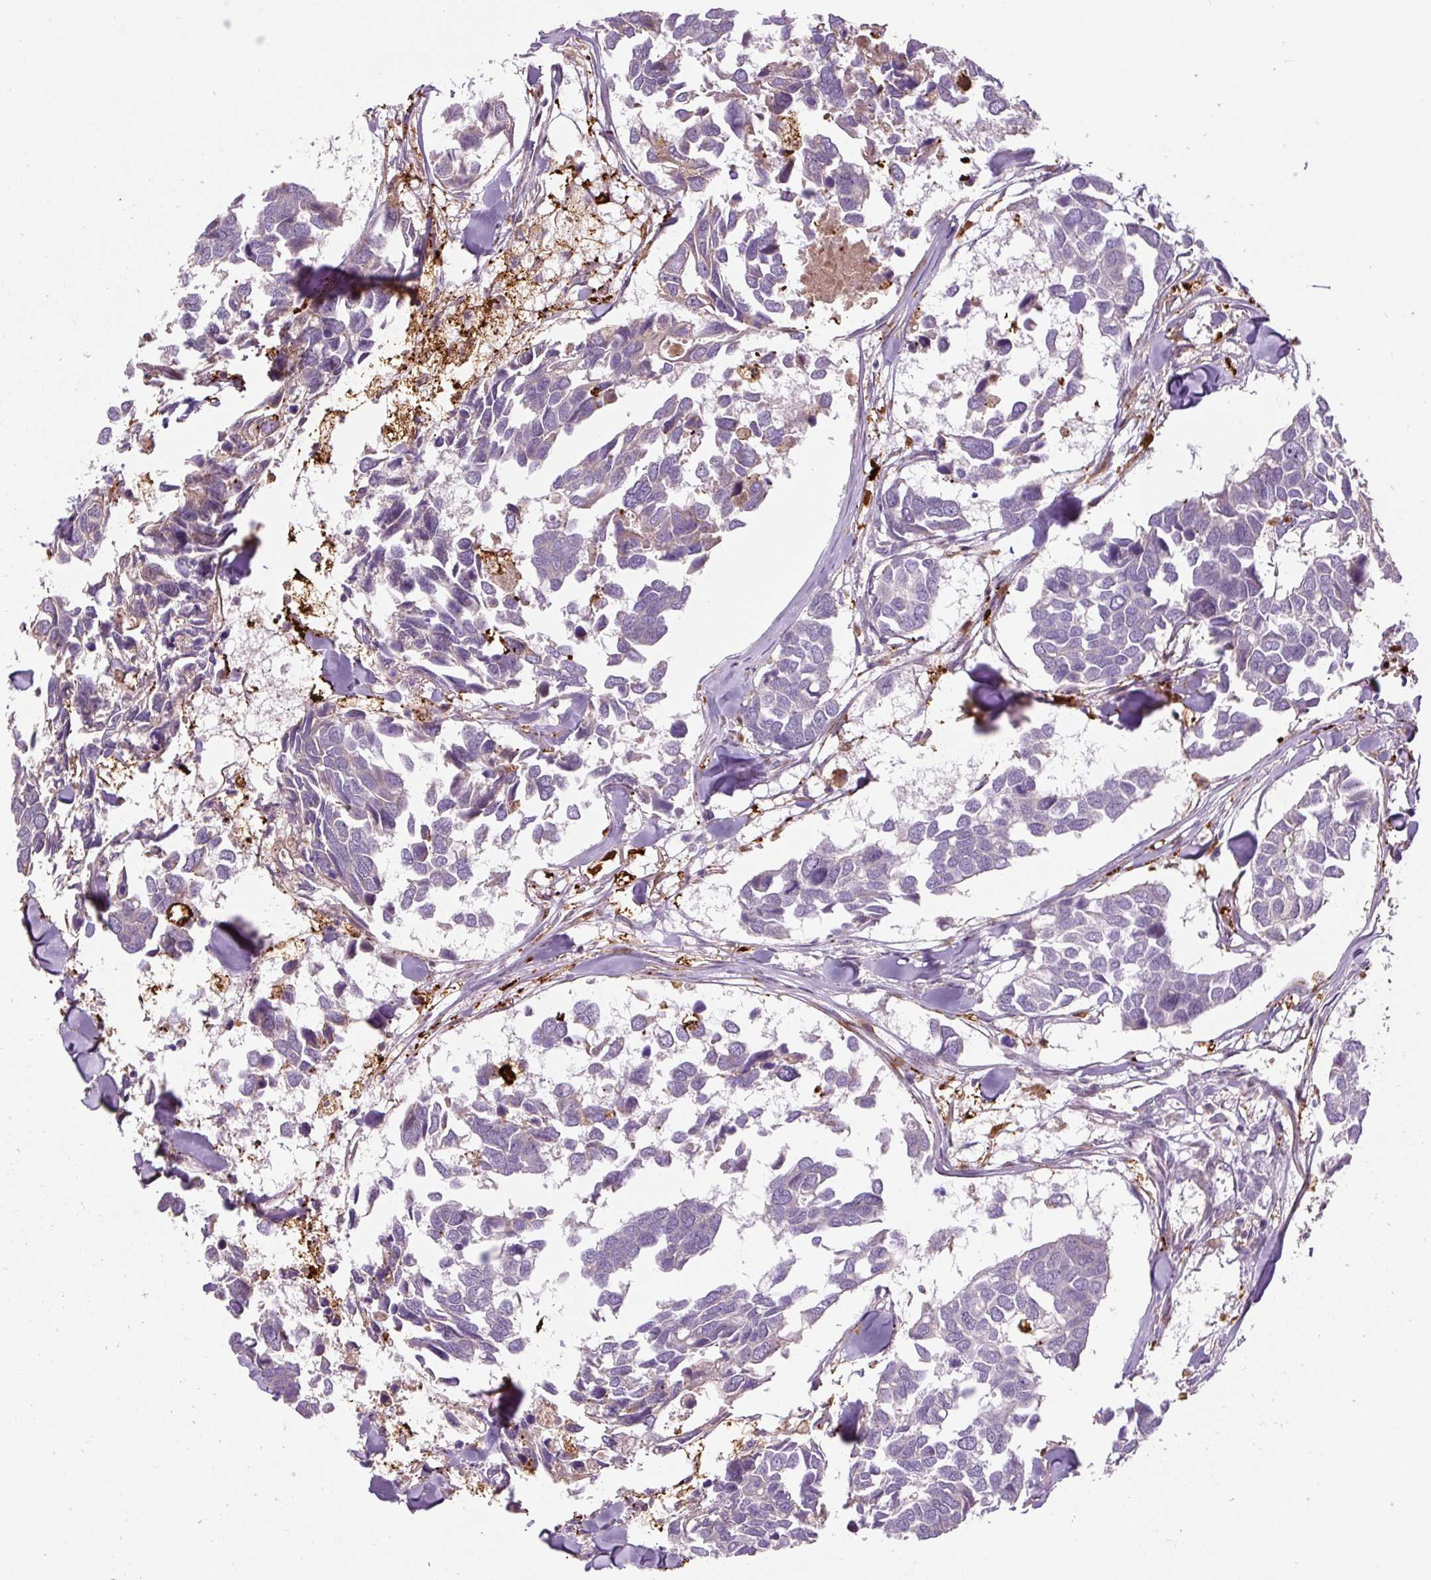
{"staining": {"intensity": "negative", "quantity": "none", "location": "none"}, "tissue": "breast cancer", "cell_type": "Tumor cells", "image_type": "cancer", "snomed": [{"axis": "morphology", "description": "Duct carcinoma"}, {"axis": "topography", "description": "Breast"}], "caption": "A photomicrograph of breast cancer (invasive ductal carcinoma) stained for a protein reveals no brown staining in tumor cells.", "gene": "FUT10", "patient": {"sex": "female", "age": 83}}